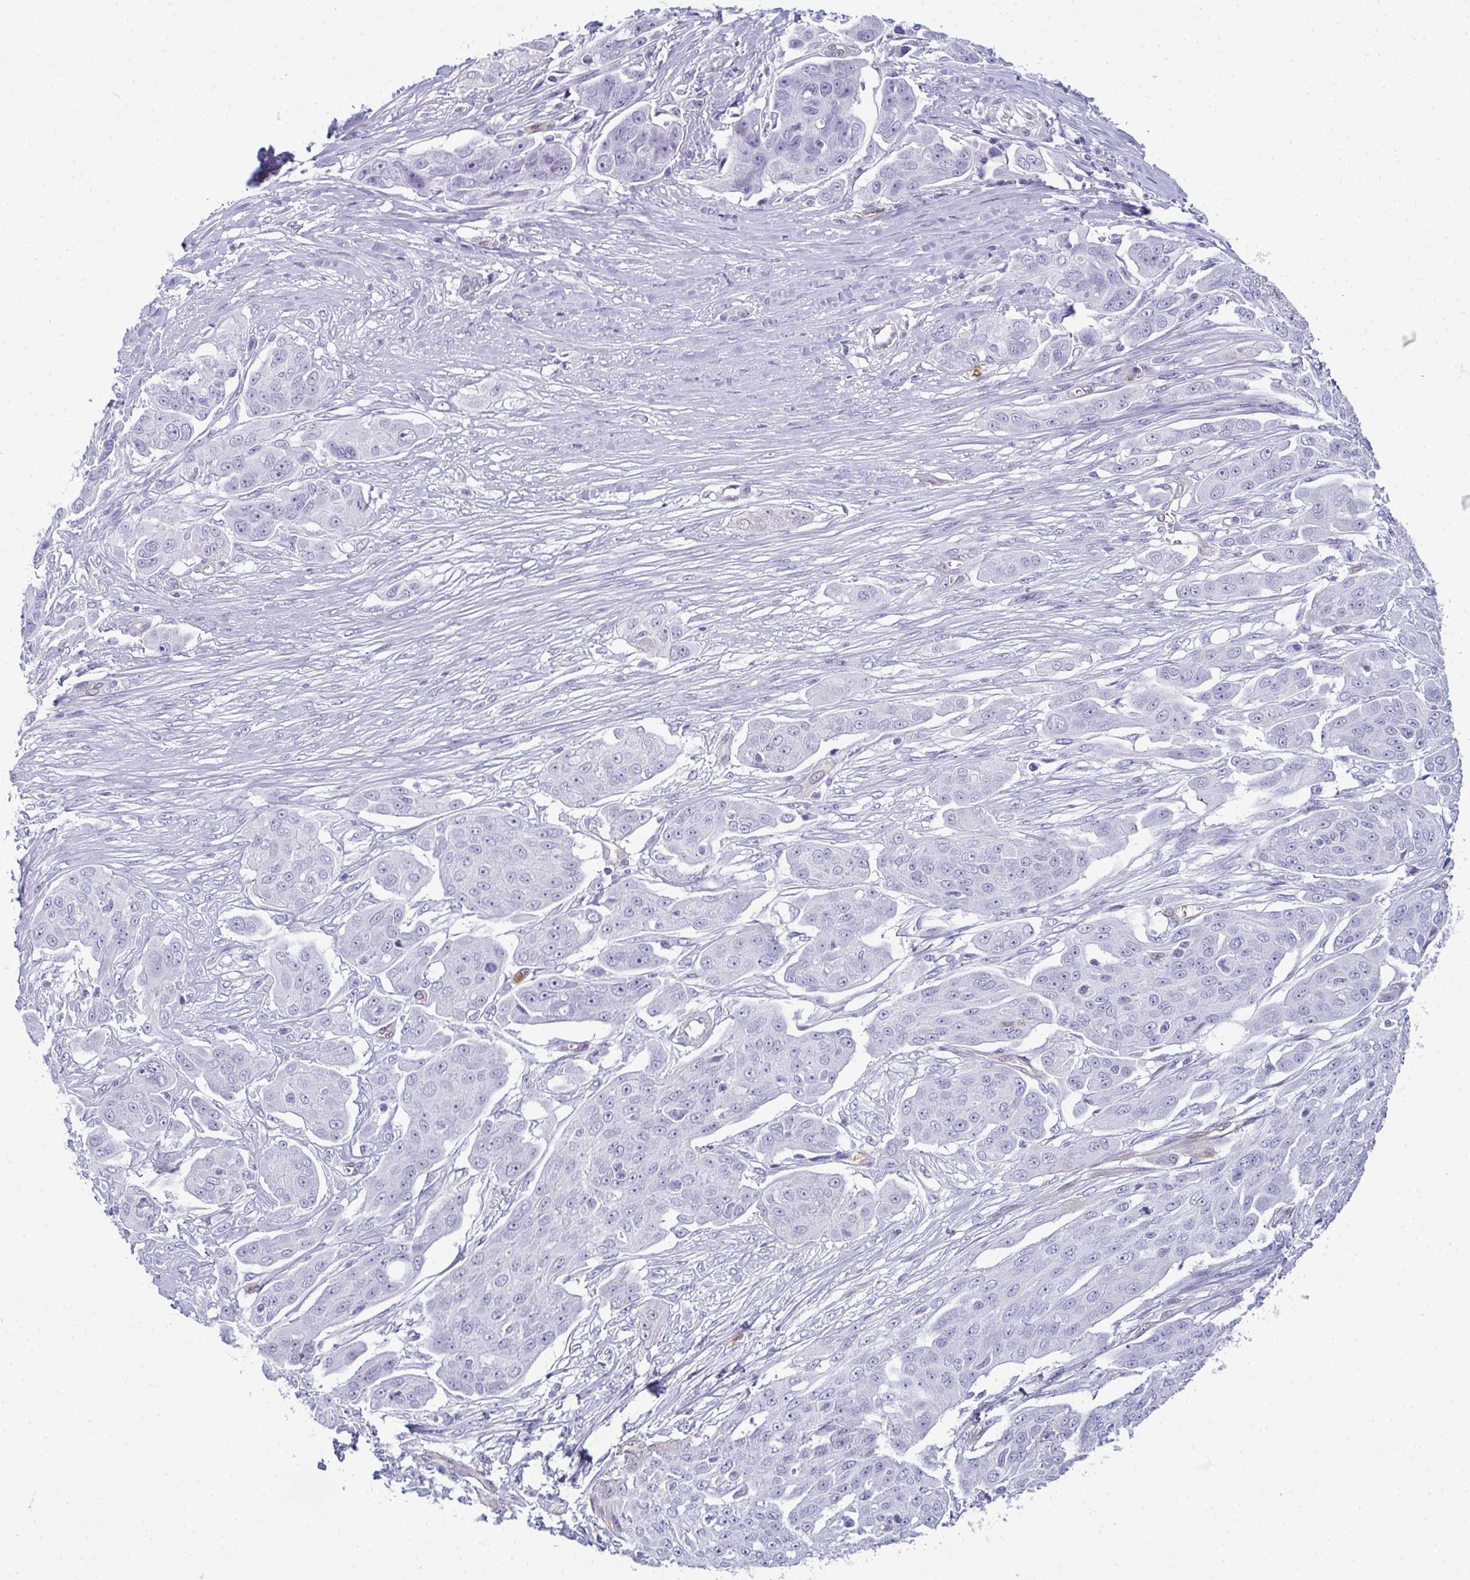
{"staining": {"intensity": "negative", "quantity": "none", "location": "none"}, "tissue": "ovarian cancer", "cell_type": "Tumor cells", "image_type": "cancer", "snomed": [{"axis": "morphology", "description": "Carcinoma, endometroid"}, {"axis": "topography", "description": "Ovary"}], "caption": "Endometroid carcinoma (ovarian) was stained to show a protein in brown. There is no significant positivity in tumor cells. (Stains: DAB immunohistochemistry (IHC) with hematoxylin counter stain, Microscopy: brightfield microscopy at high magnification).", "gene": "CDA", "patient": {"sex": "female", "age": 70}}